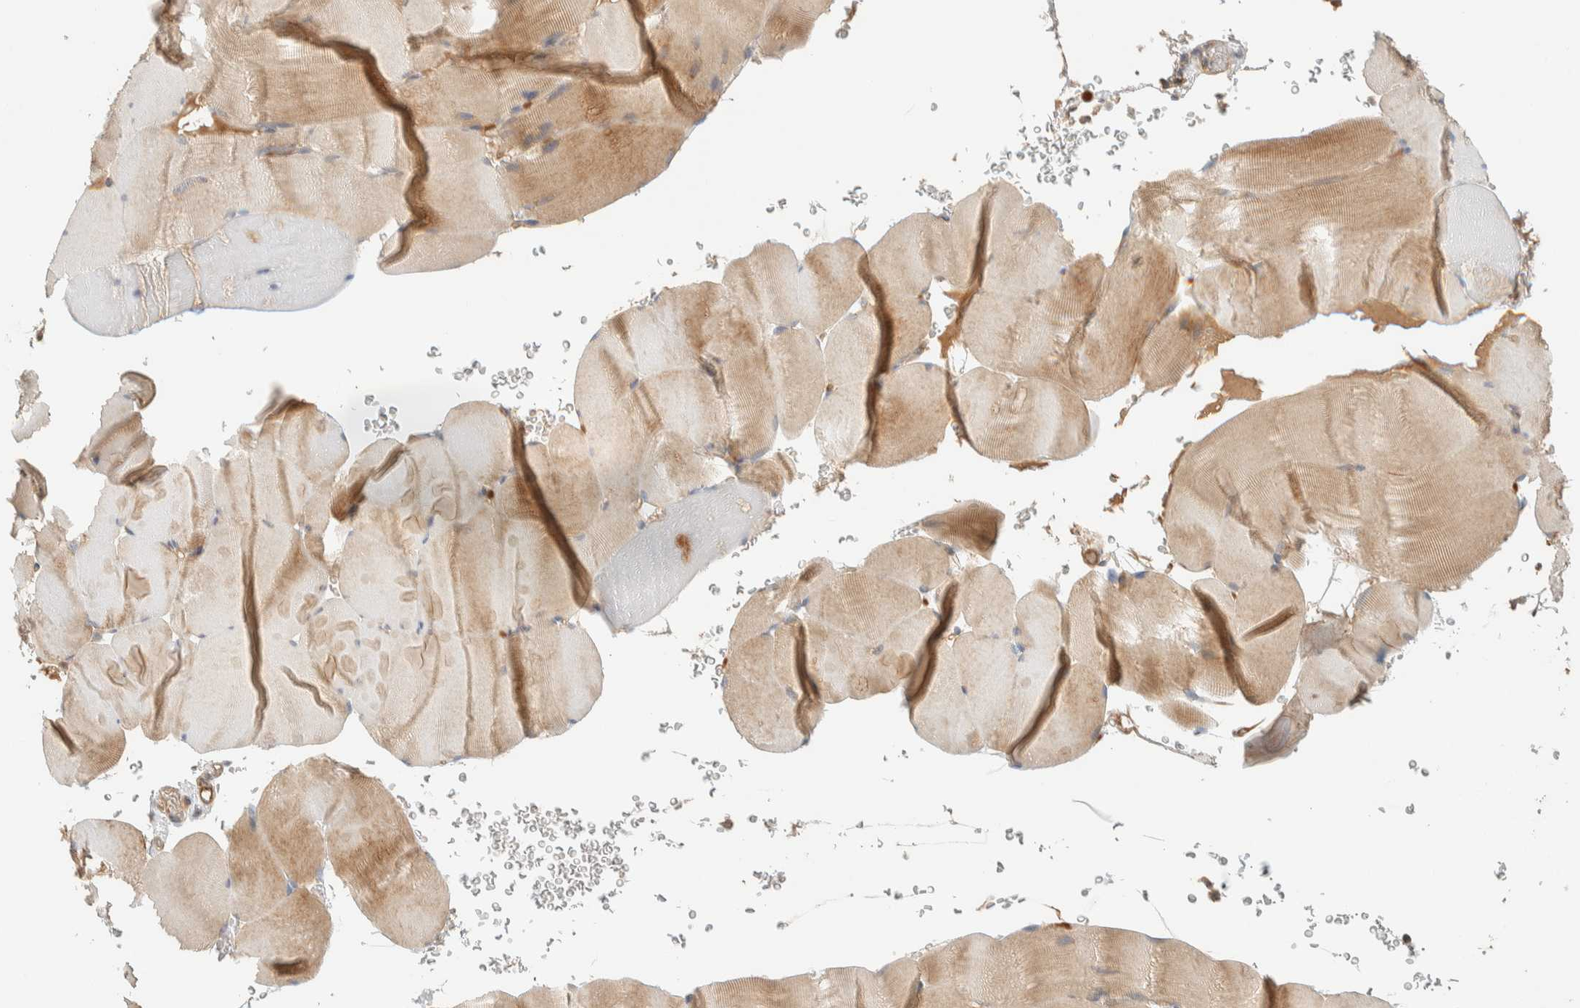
{"staining": {"intensity": "moderate", "quantity": ">75%", "location": "cytoplasmic/membranous"}, "tissue": "skeletal muscle", "cell_type": "Myocytes", "image_type": "normal", "snomed": [{"axis": "morphology", "description": "Normal tissue, NOS"}, {"axis": "topography", "description": "Skeletal muscle"}], "caption": "Immunohistochemistry (IHC) staining of unremarkable skeletal muscle, which demonstrates medium levels of moderate cytoplasmic/membranous positivity in approximately >75% of myocytes indicating moderate cytoplasmic/membranous protein positivity. The staining was performed using DAB (3,3'-diaminobenzidine) (brown) for protein detection and nuclei were counterstained in hematoxylin (blue).", "gene": "FAM167A", "patient": {"sex": "male", "age": 62}}